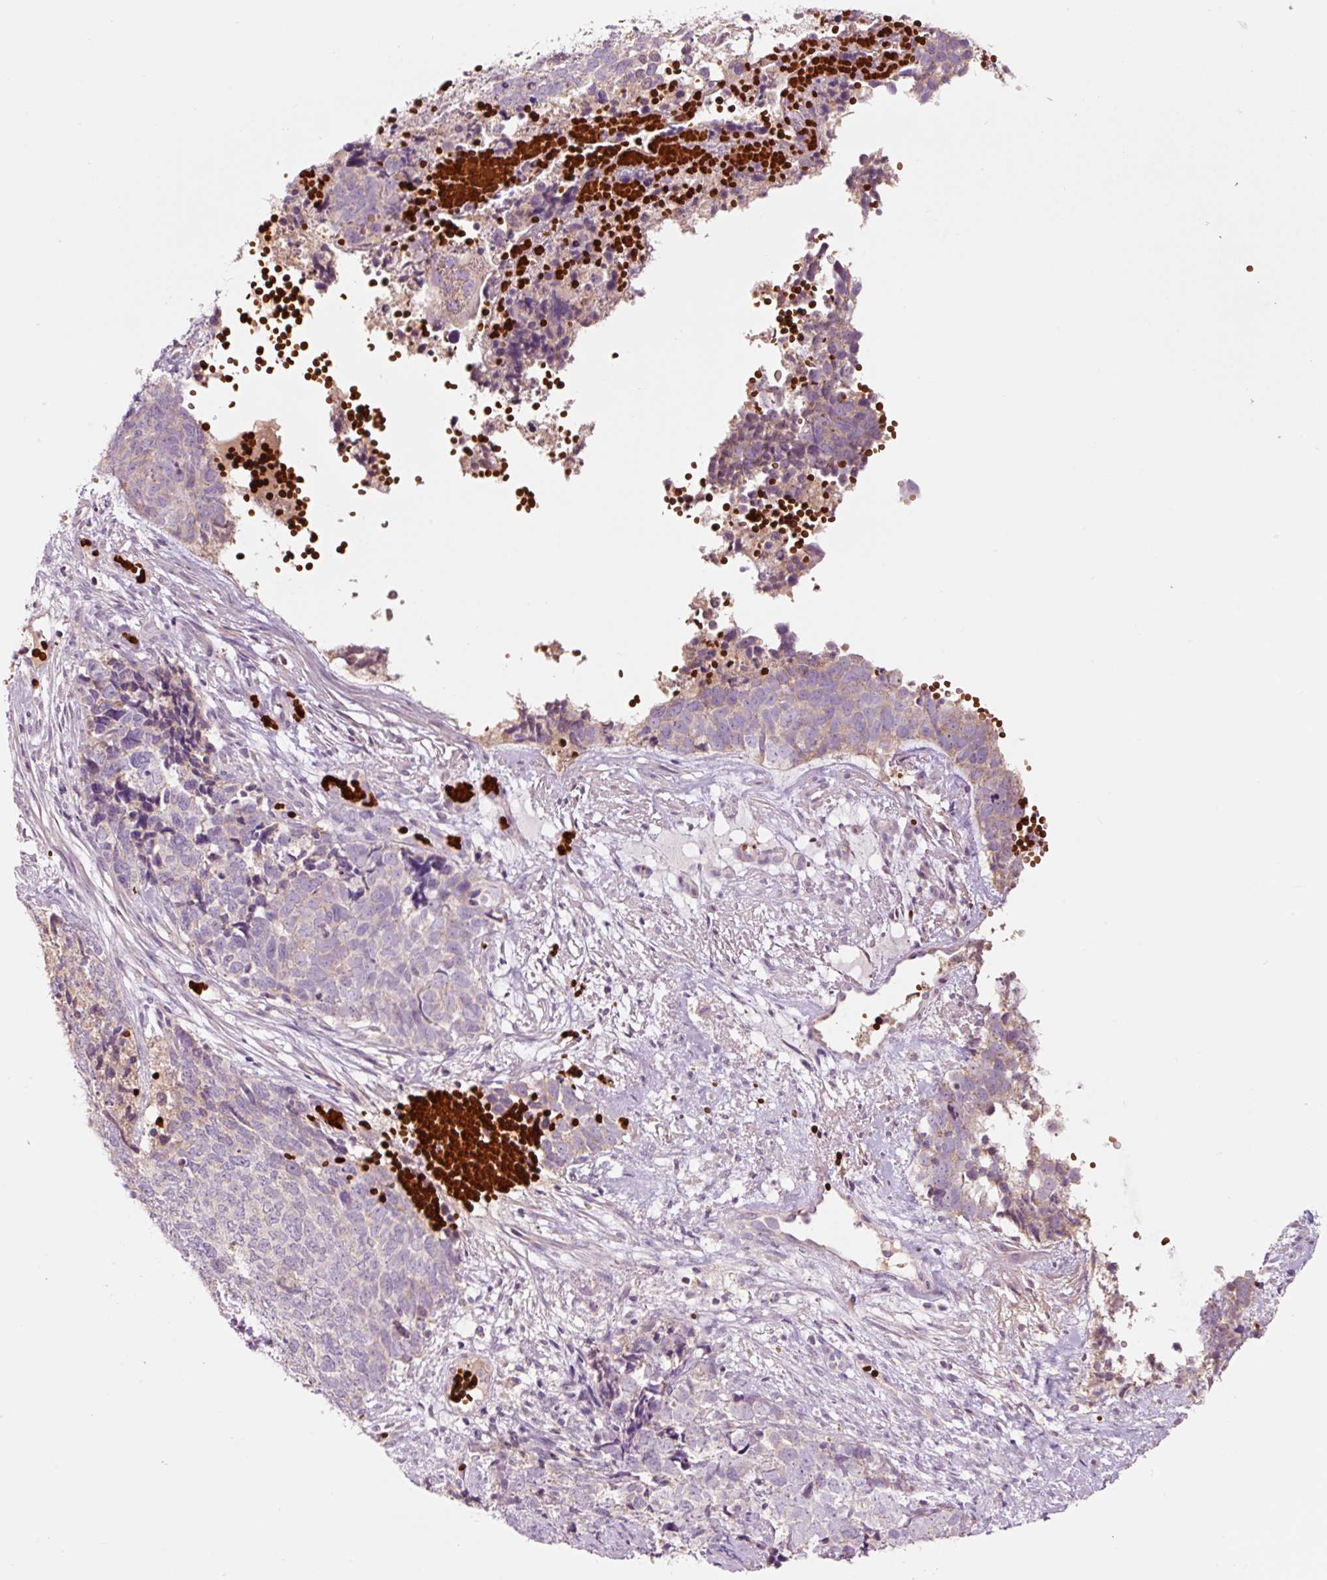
{"staining": {"intensity": "weak", "quantity": "<25%", "location": "cytoplasmic/membranous"}, "tissue": "cervical cancer", "cell_type": "Tumor cells", "image_type": "cancer", "snomed": [{"axis": "morphology", "description": "Squamous cell carcinoma, NOS"}, {"axis": "topography", "description": "Cervix"}], "caption": "A photomicrograph of human cervical cancer (squamous cell carcinoma) is negative for staining in tumor cells. (Brightfield microscopy of DAB (3,3'-diaminobenzidine) immunohistochemistry (IHC) at high magnification).", "gene": "LDHAL6B", "patient": {"sex": "female", "age": 63}}